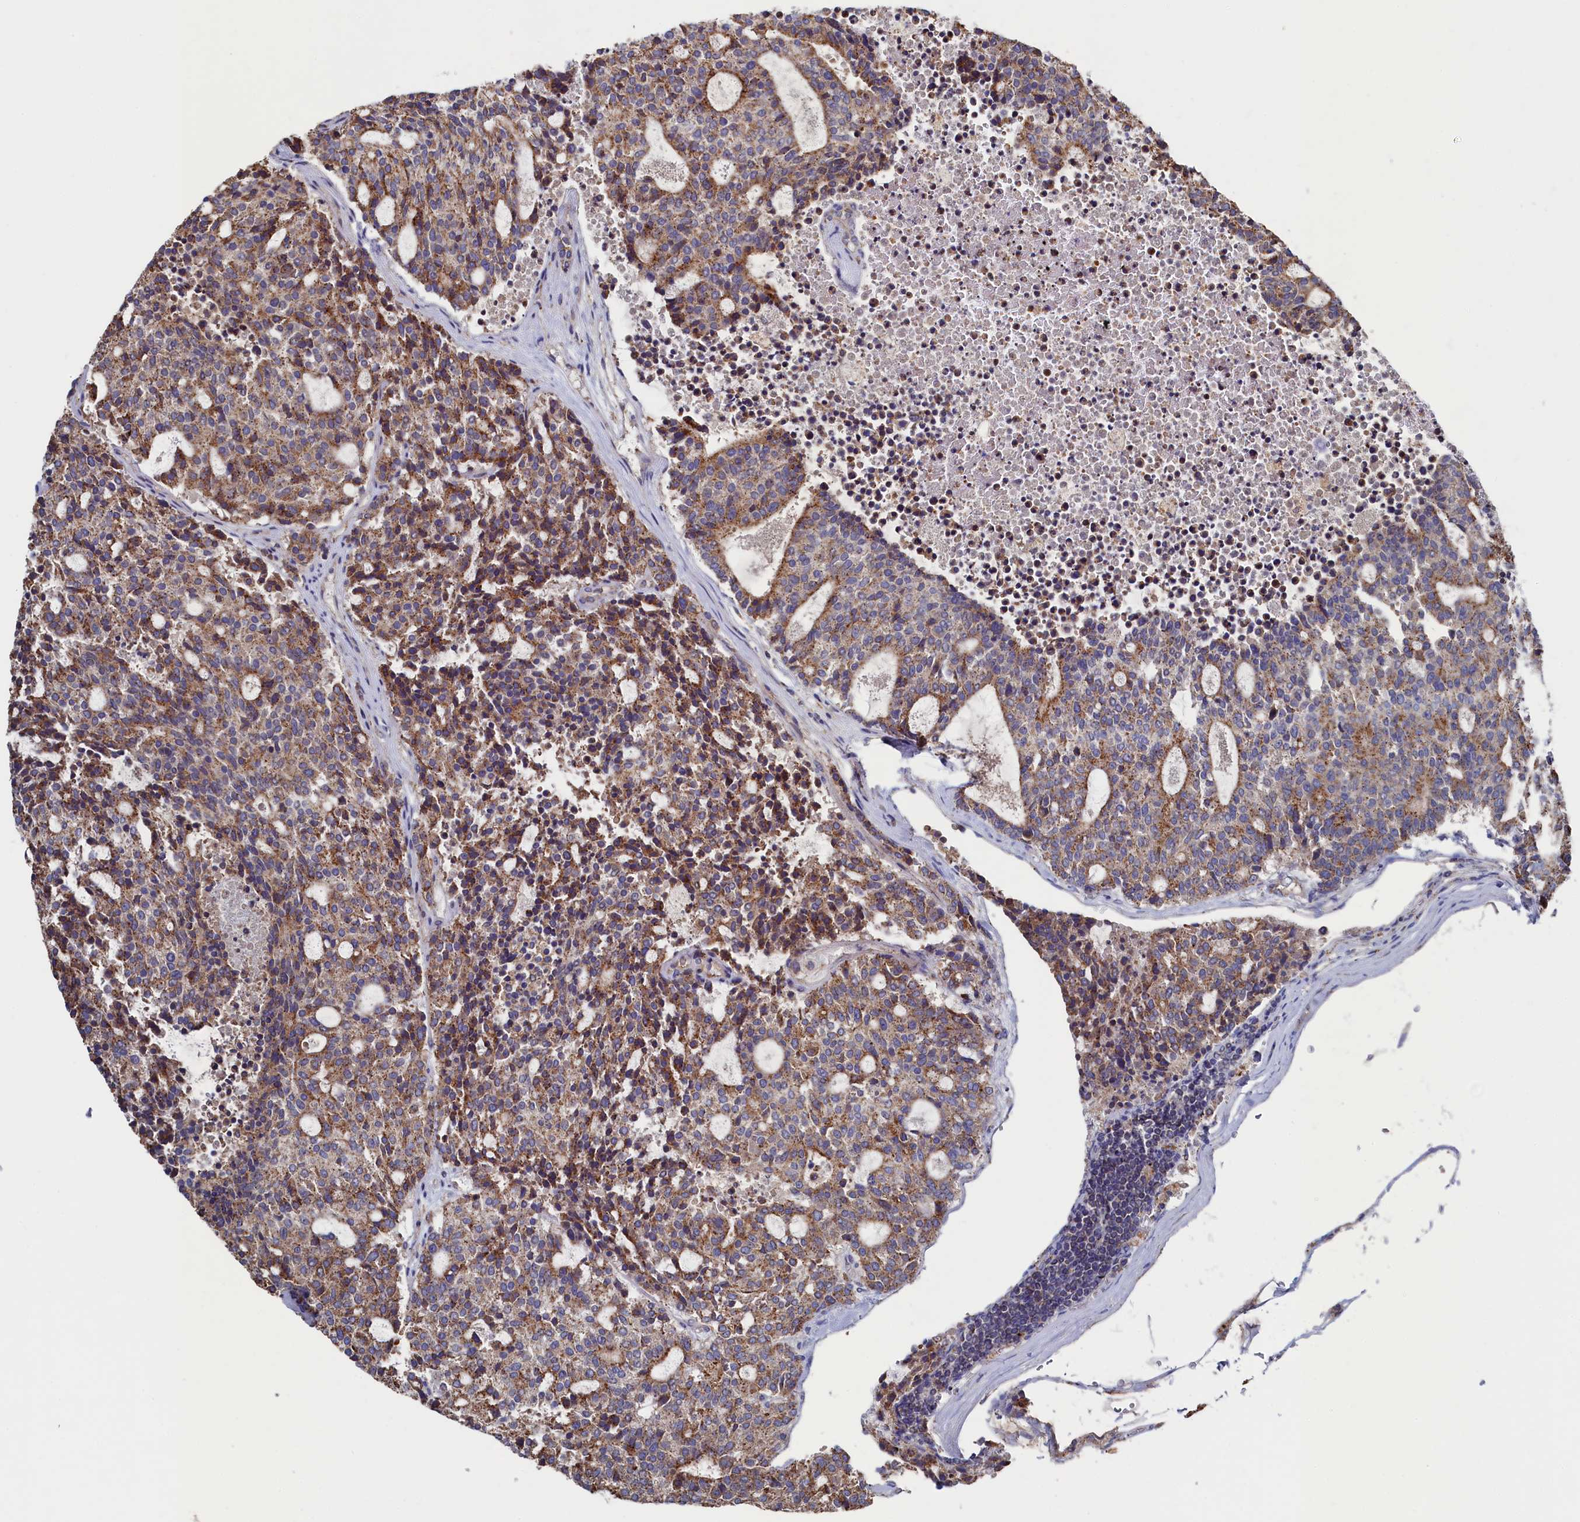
{"staining": {"intensity": "moderate", "quantity": ">75%", "location": "cytoplasmic/membranous"}, "tissue": "carcinoid", "cell_type": "Tumor cells", "image_type": "cancer", "snomed": [{"axis": "morphology", "description": "Carcinoid, malignant, NOS"}, {"axis": "topography", "description": "Pancreas"}], "caption": "Protein expression analysis of human carcinoid reveals moderate cytoplasmic/membranous positivity in about >75% of tumor cells.", "gene": "TK2", "patient": {"sex": "female", "age": 54}}